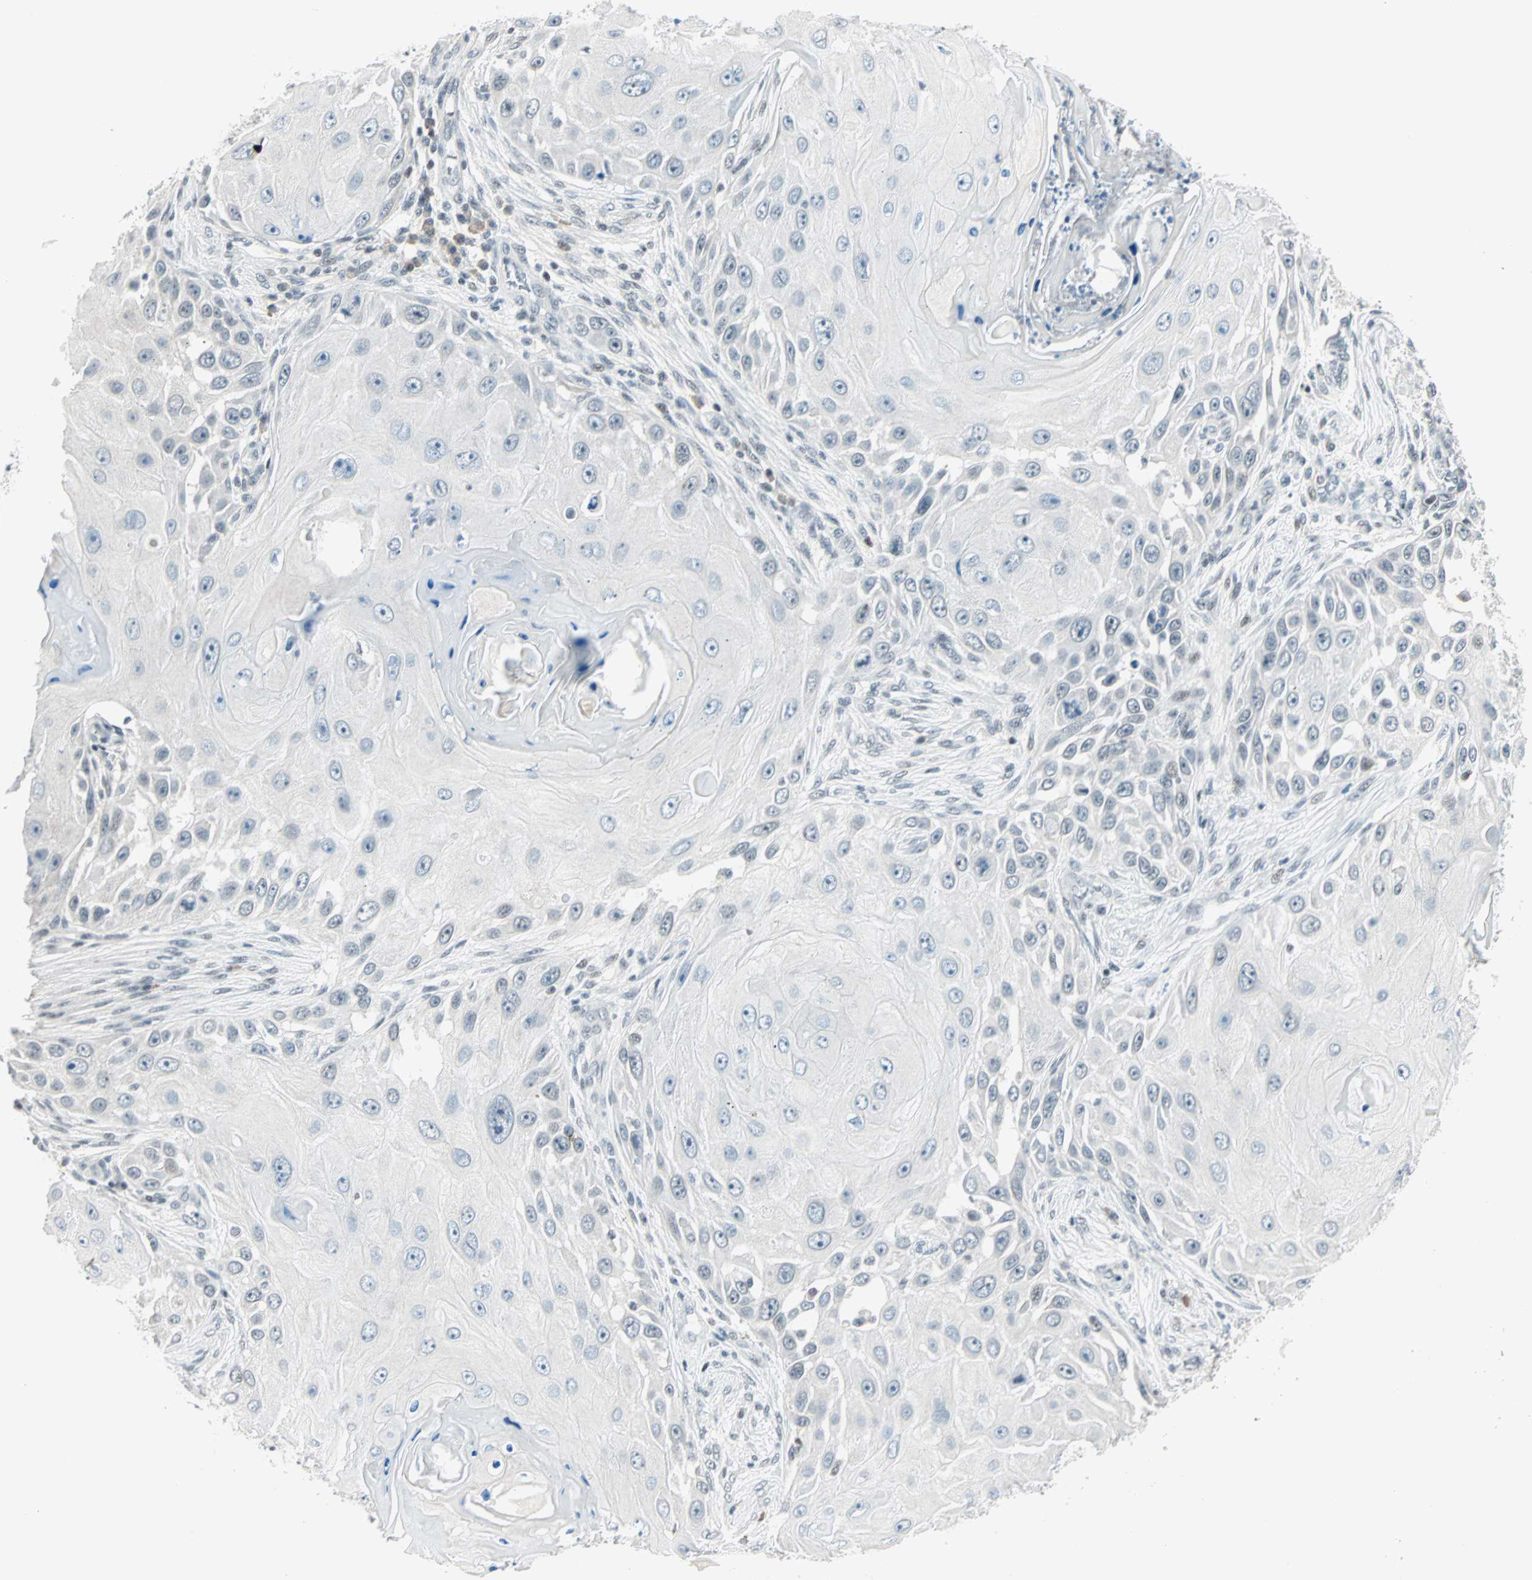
{"staining": {"intensity": "weak", "quantity": "<25%", "location": "nuclear"}, "tissue": "skin cancer", "cell_type": "Tumor cells", "image_type": "cancer", "snomed": [{"axis": "morphology", "description": "Squamous cell carcinoma, NOS"}, {"axis": "topography", "description": "Skin"}], "caption": "Protein analysis of skin cancer displays no significant positivity in tumor cells.", "gene": "SIN3A", "patient": {"sex": "female", "age": 44}}